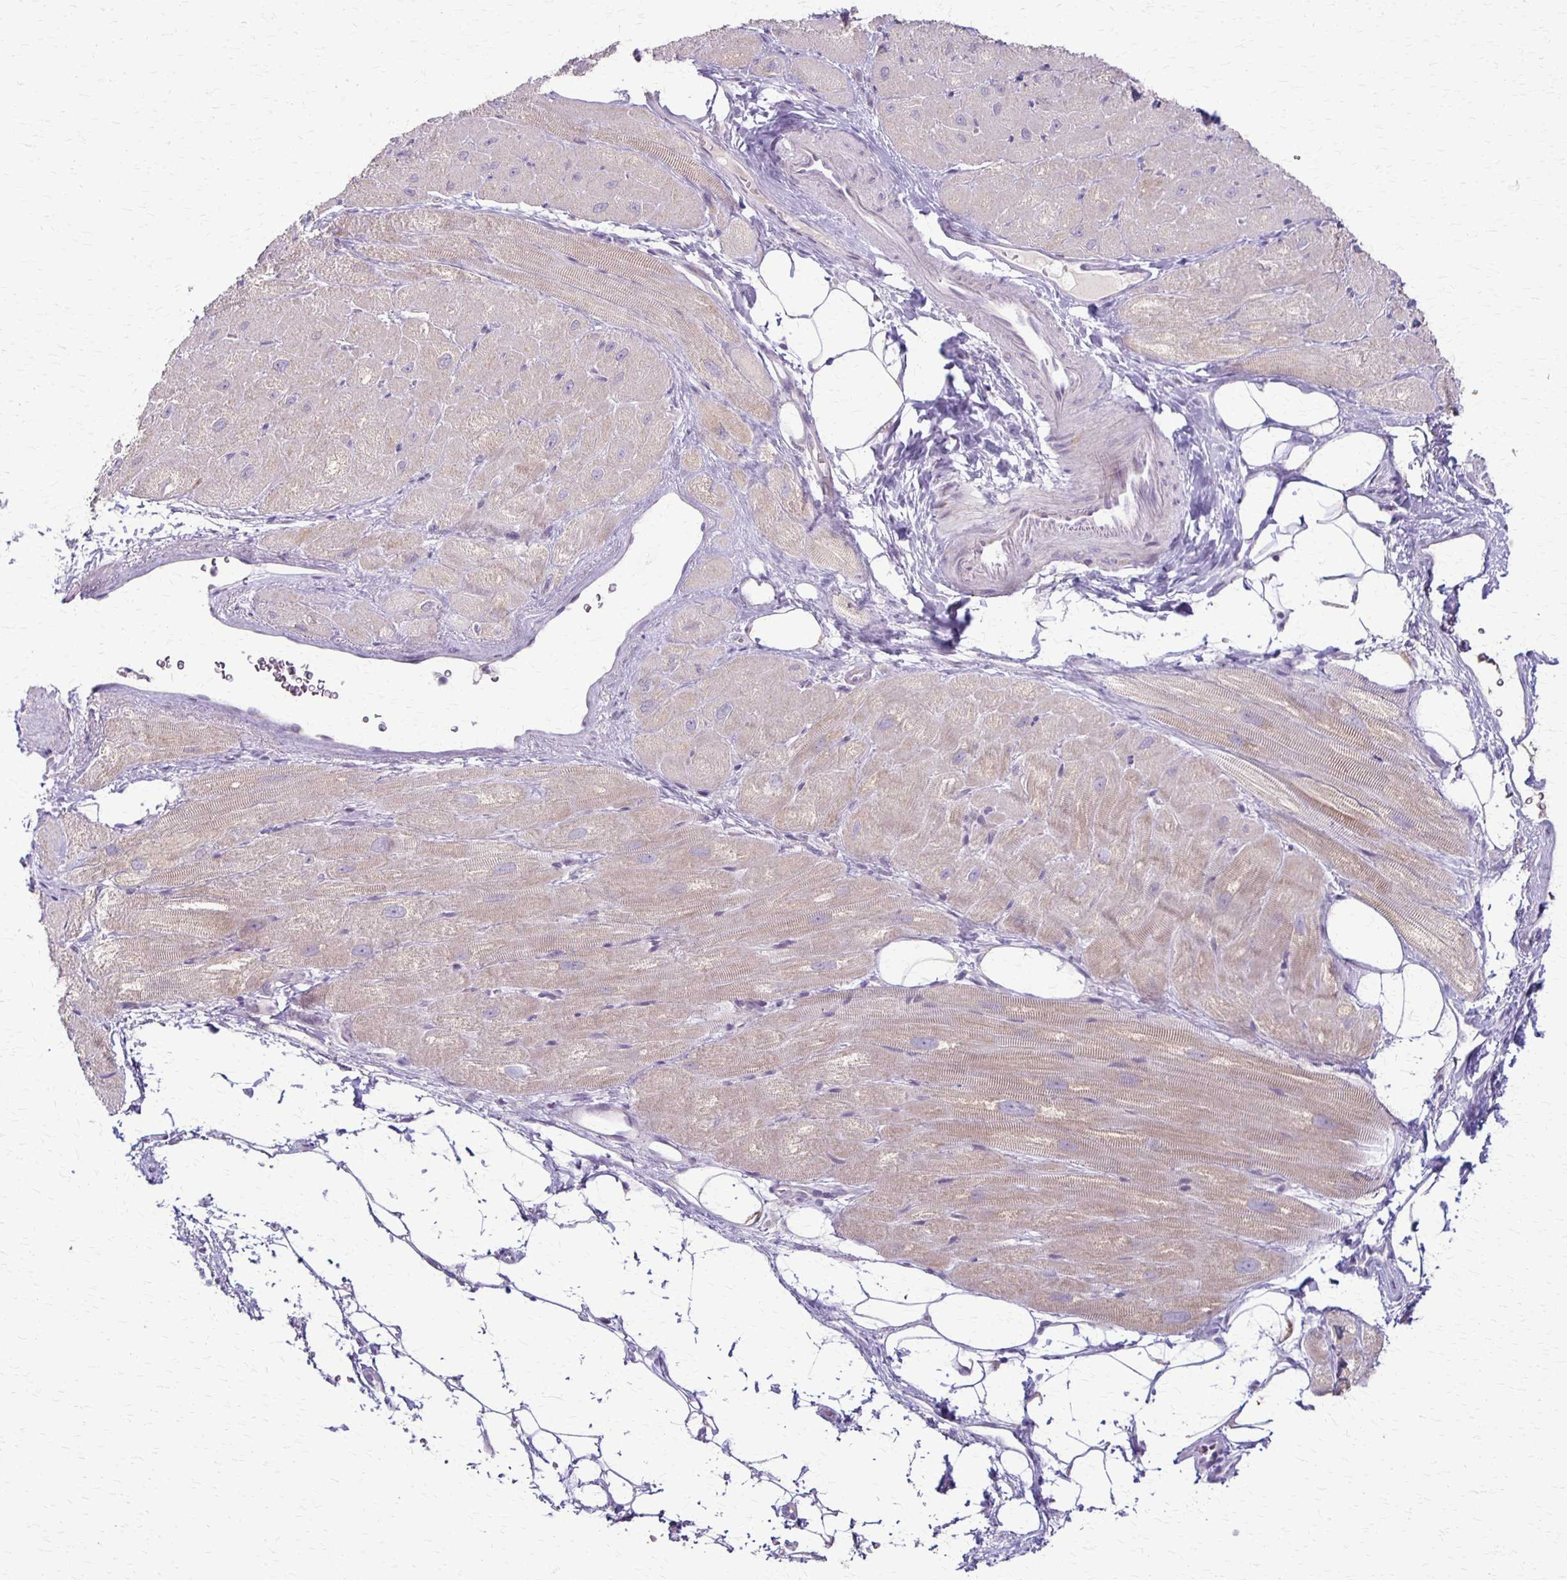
{"staining": {"intensity": "weak", "quantity": "25%-75%", "location": "cytoplasmic/membranous"}, "tissue": "heart muscle", "cell_type": "Cardiomyocytes", "image_type": "normal", "snomed": [{"axis": "morphology", "description": "Normal tissue, NOS"}, {"axis": "topography", "description": "Heart"}], "caption": "Immunohistochemical staining of normal heart muscle displays low levels of weak cytoplasmic/membranous positivity in approximately 25%-75% of cardiomyocytes.", "gene": "SLC35E2B", "patient": {"sex": "male", "age": 62}}